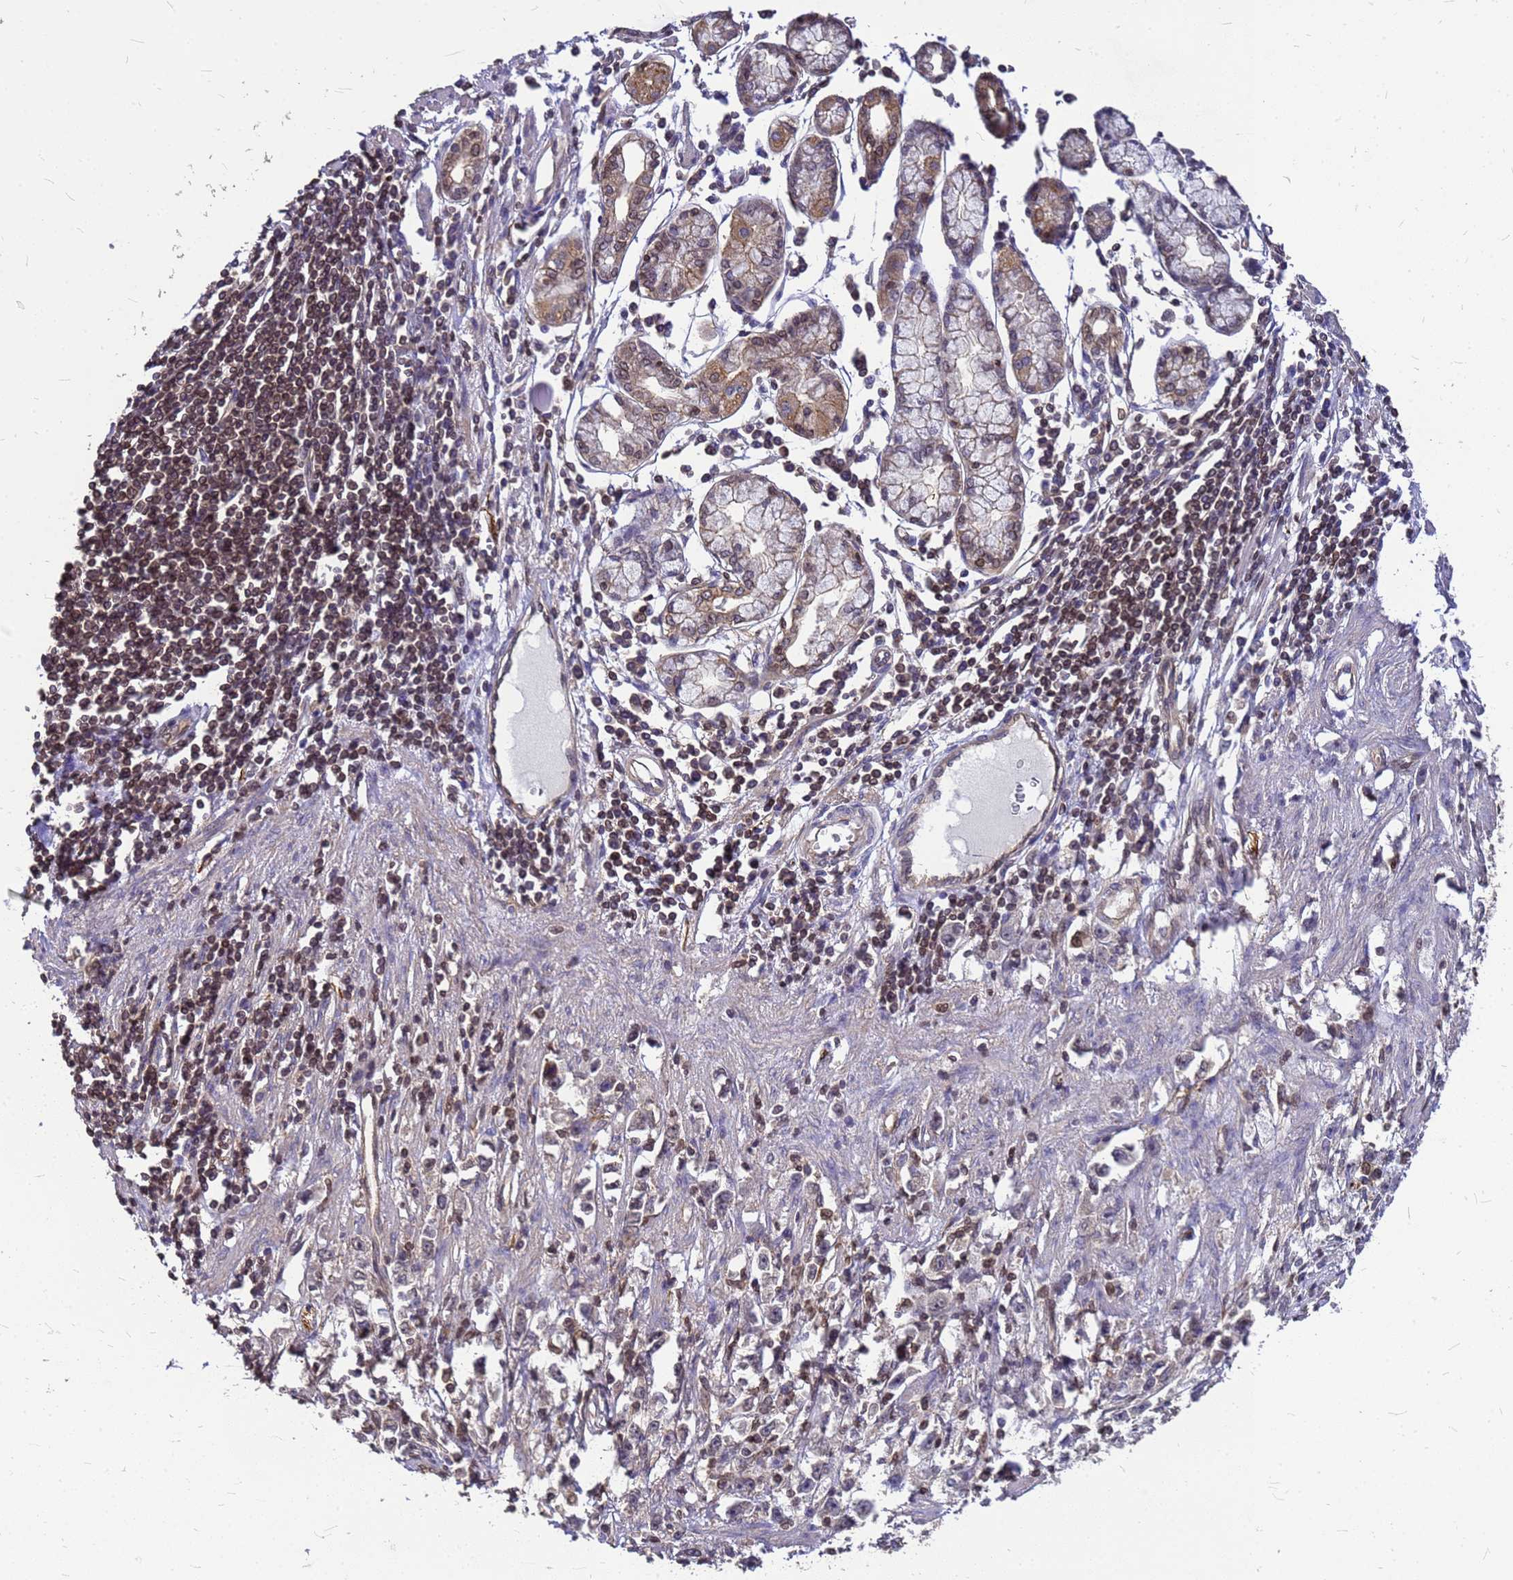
{"staining": {"intensity": "negative", "quantity": "none", "location": "none"}, "tissue": "stomach cancer", "cell_type": "Tumor cells", "image_type": "cancer", "snomed": [{"axis": "morphology", "description": "Adenocarcinoma, NOS"}, {"axis": "topography", "description": "Stomach"}], "caption": "Tumor cells show no significant protein positivity in adenocarcinoma (stomach).", "gene": "C1orf35", "patient": {"sex": "female", "age": 59}}